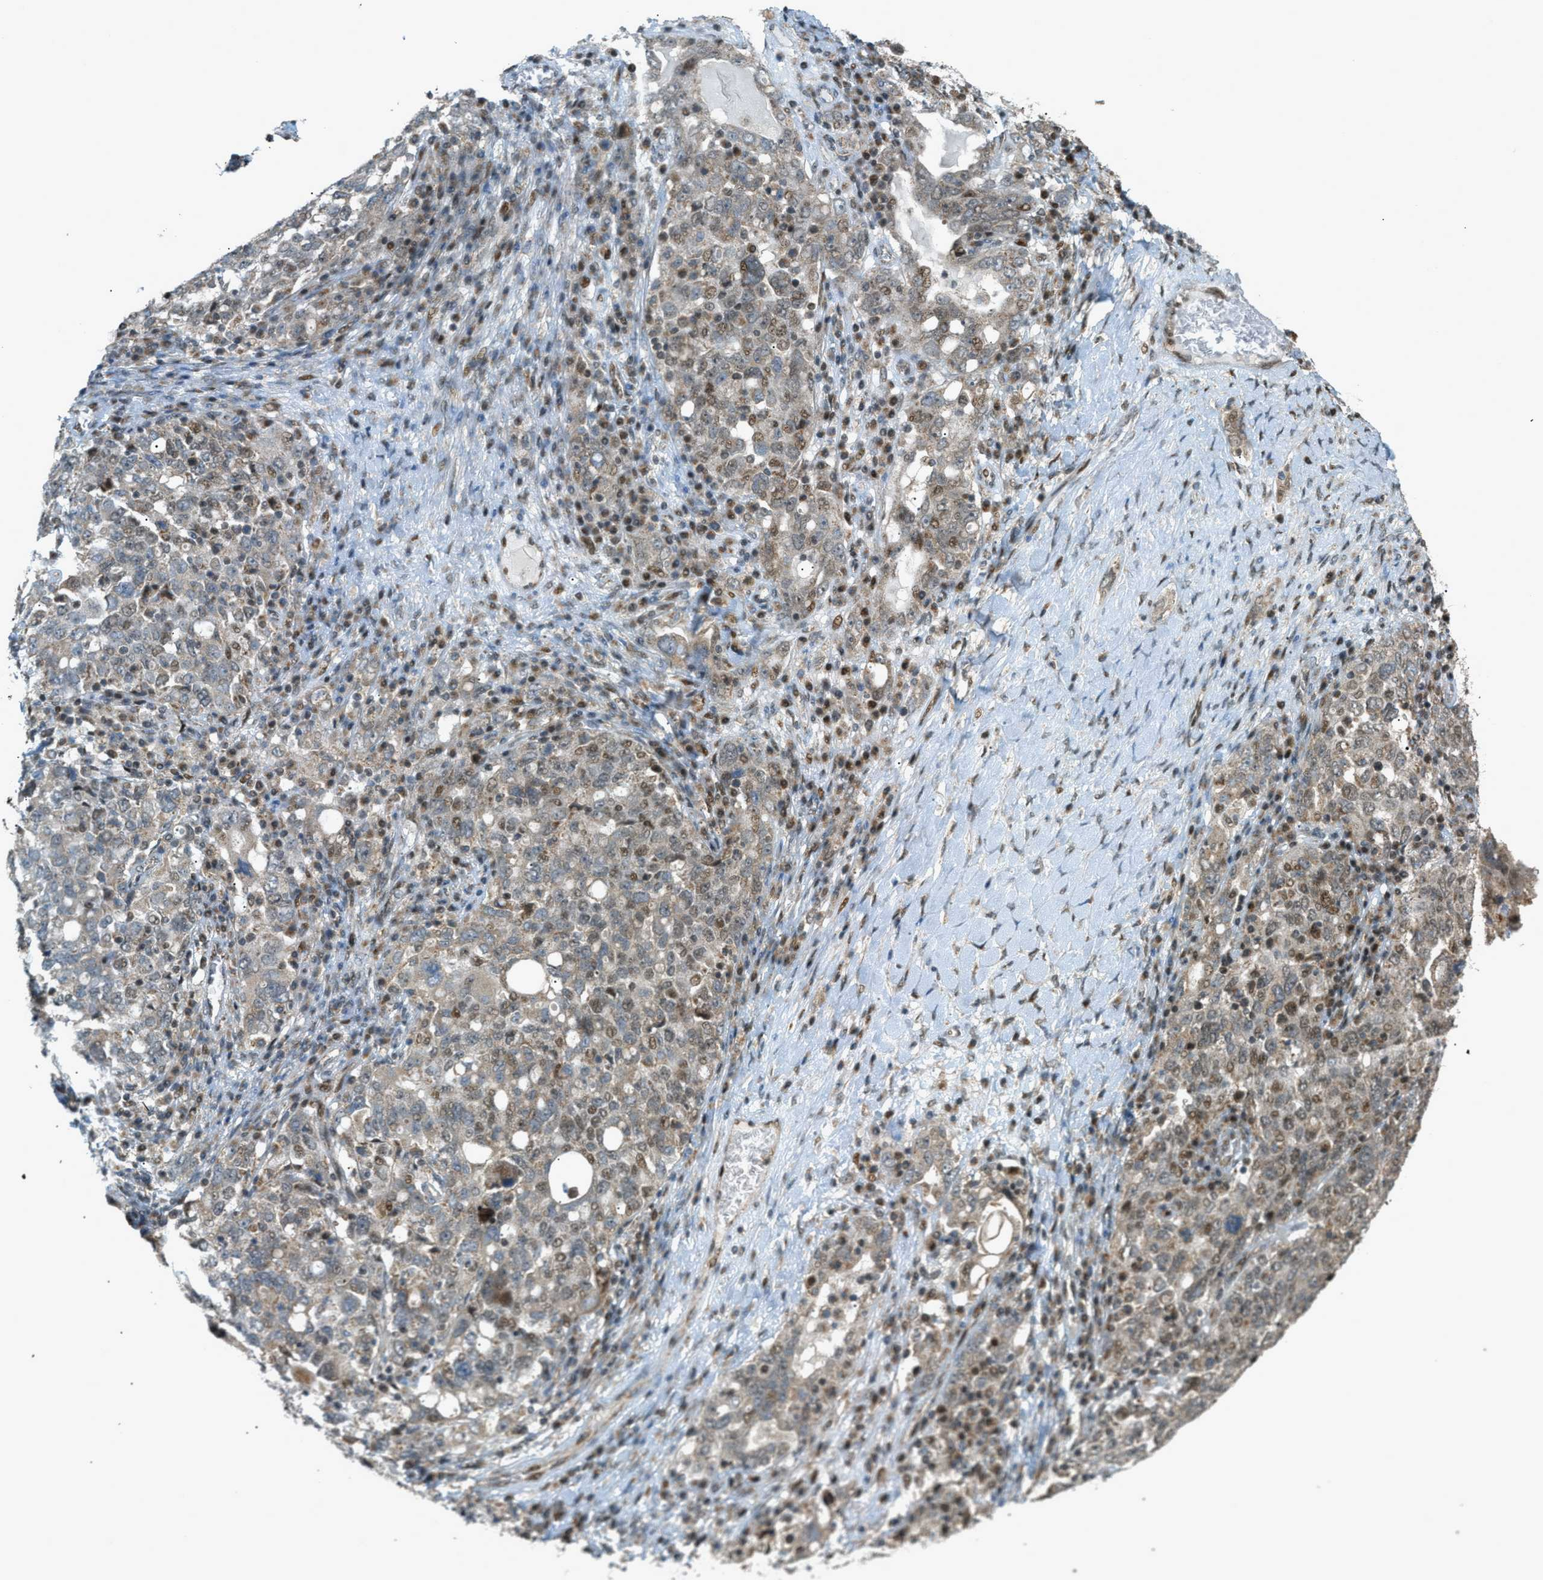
{"staining": {"intensity": "weak", "quantity": "25%-75%", "location": "cytoplasmic/membranous,nuclear"}, "tissue": "ovarian cancer", "cell_type": "Tumor cells", "image_type": "cancer", "snomed": [{"axis": "morphology", "description": "Carcinoma, endometroid"}, {"axis": "topography", "description": "Ovary"}], "caption": "The histopathology image exhibits staining of endometroid carcinoma (ovarian), revealing weak cytoplasmic/membranous and nuclear protein expression (brown color) within tumor cells.", "gene": "CCDC186", "patient": {"sex": "female", "age": 62}}